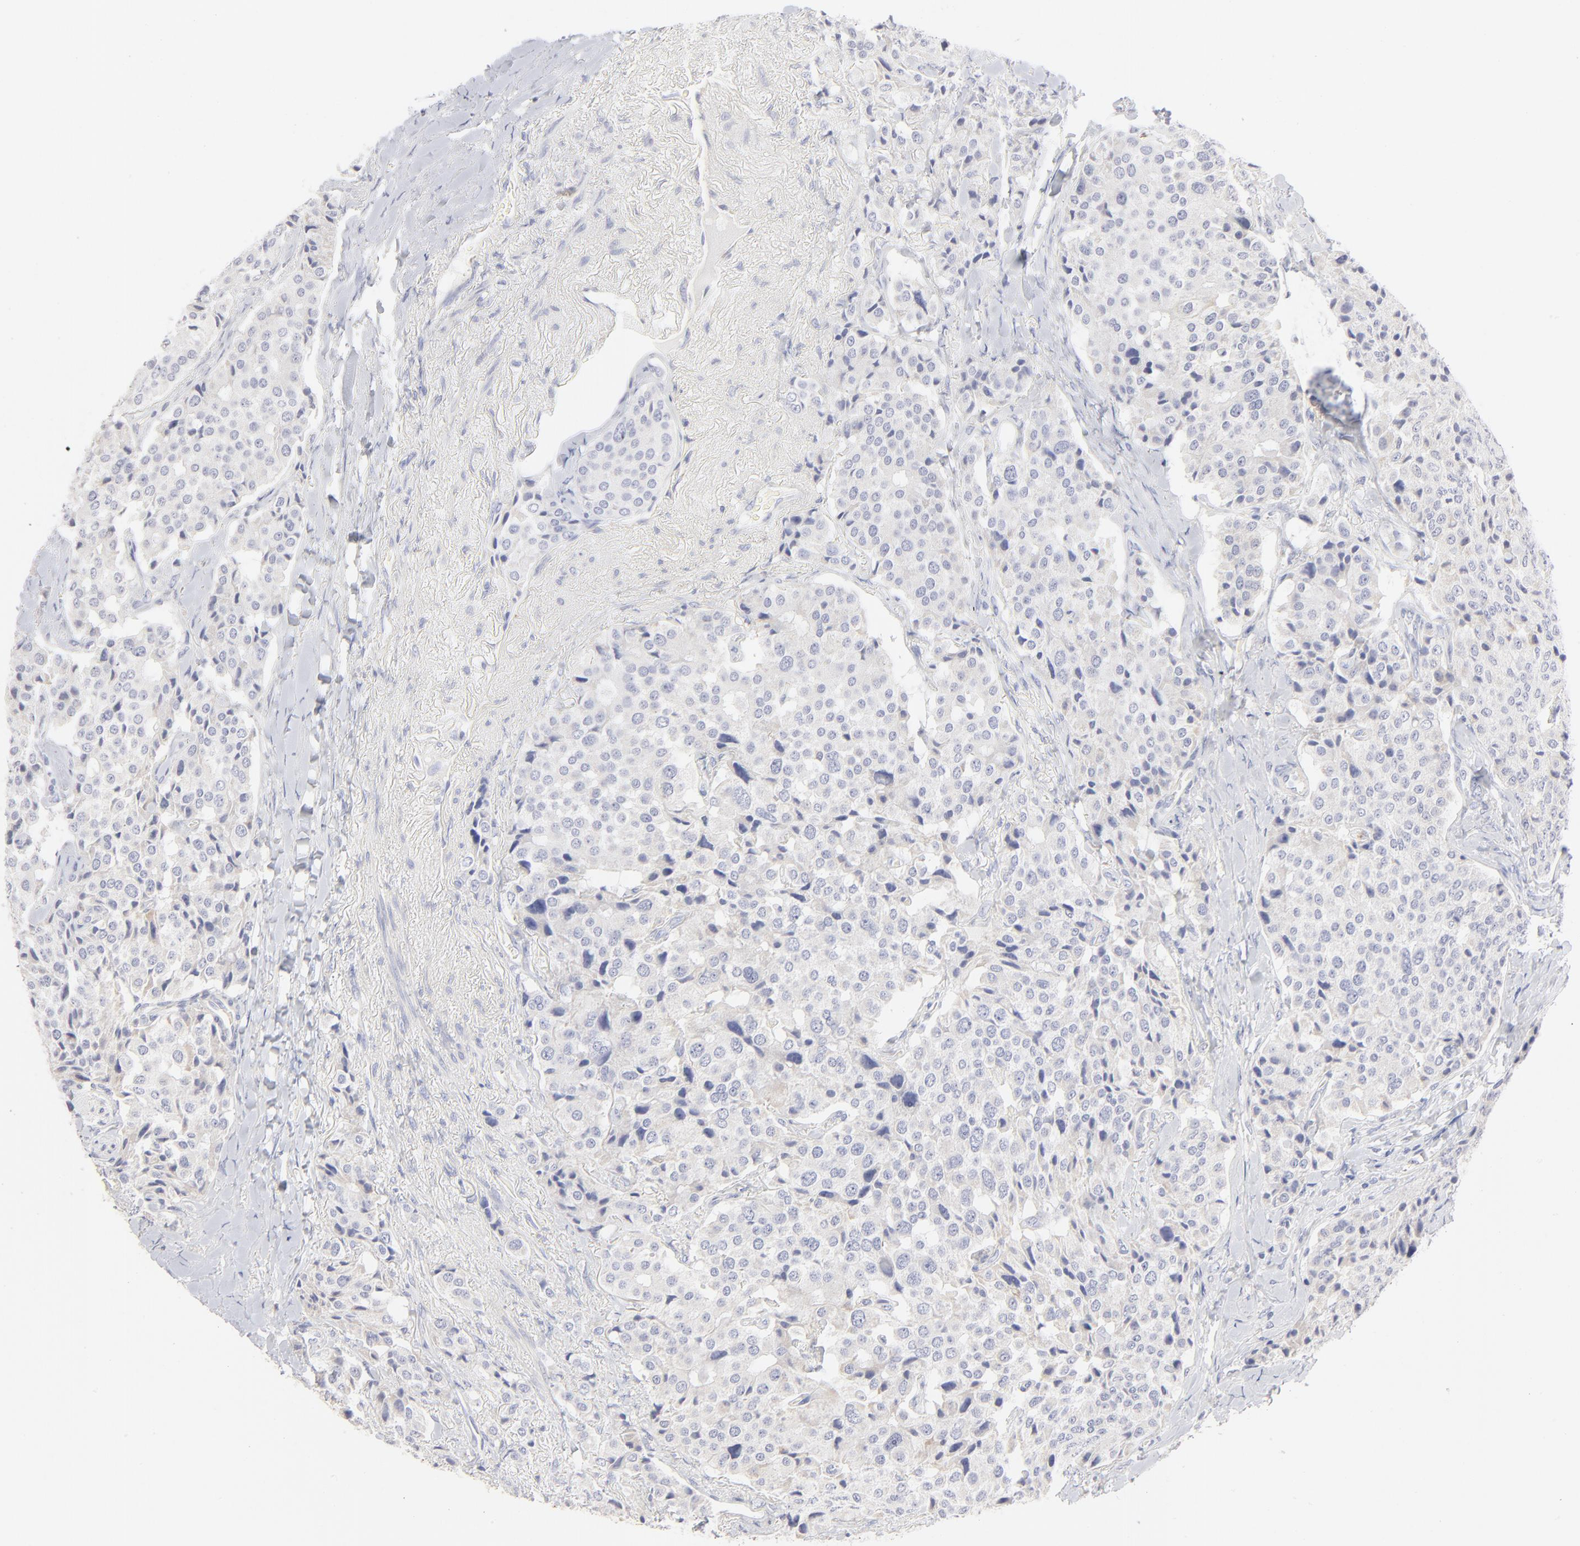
{"staining": {"intensity": "negative", "quantity": "none", "location": "none"}, "tissue": "carcinoid", "cell_type": "Tumor cells", "image_type": "cancer", "snomed": [{"axis": "morphology", "description": "Carcinoid, malignant, NOS"}, {"axis": "topography", "description": "Colon"}], "caption": "Tumor cells are negative for protein expression in human carcinoid (malignant).", "gene": "TST", "patient": {"sex": "female", "age": 61}}